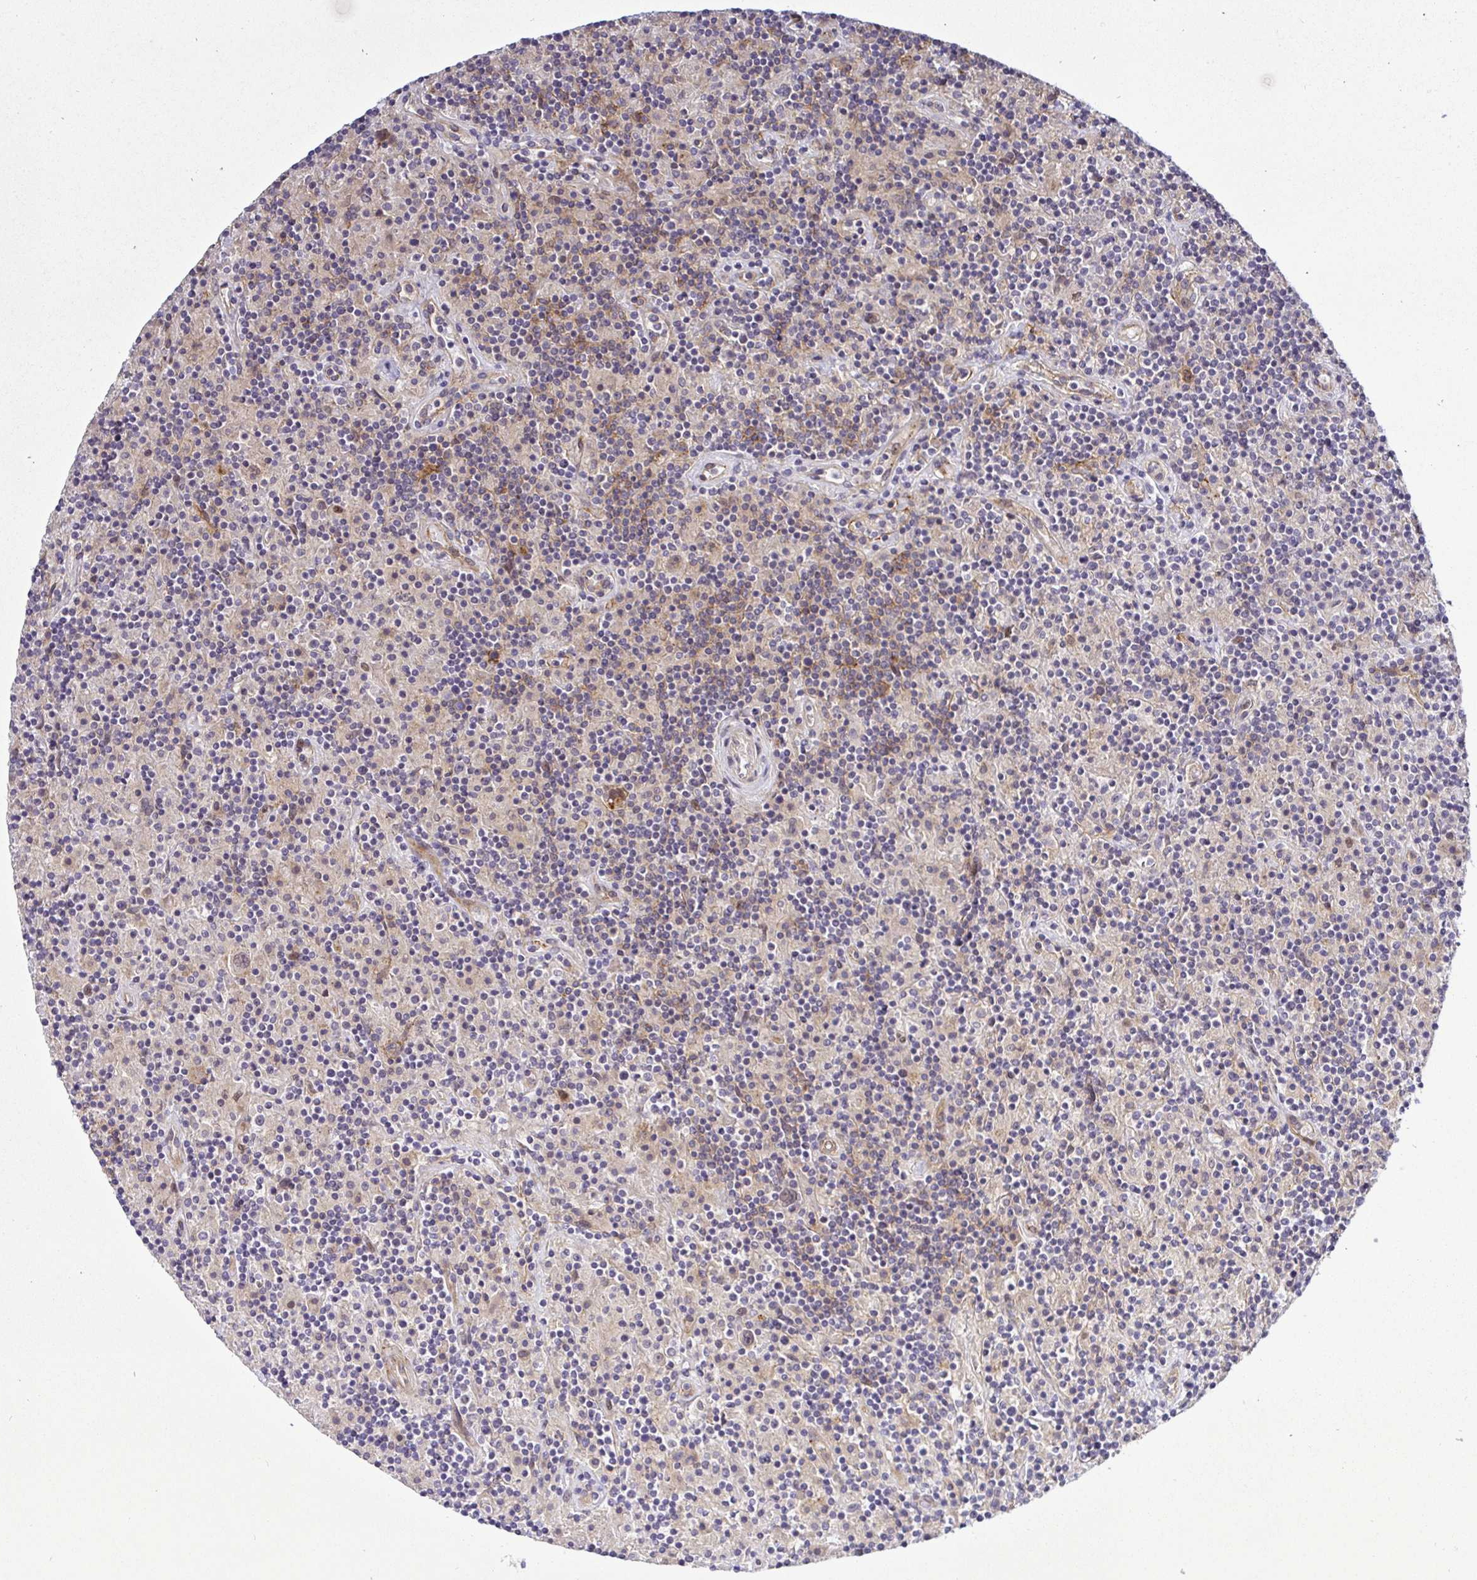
{"staining": {"intensity": "moderate", "quantity": "25%-75%", "location": "cytoplasmic/membranous"}, "tissue": "lymphoma", "cell_type": "Tumor cells", "image_type": "cancer", "snomed": [{"axis": "morphology", "description": "Hodgkin's disease, NOS"}, {"axis": "topography", "description": "Lymph node"}], "caption": "Protein expression analysis of lymphoma exhibits moderate cytoplasmic/membranous staining in about 25%-75% of tumor cells. (Brightfield microscopy of DAB IHC at high magnification).", "gene": "NUP188", "patient": {"sex": "male", "age": 70}}